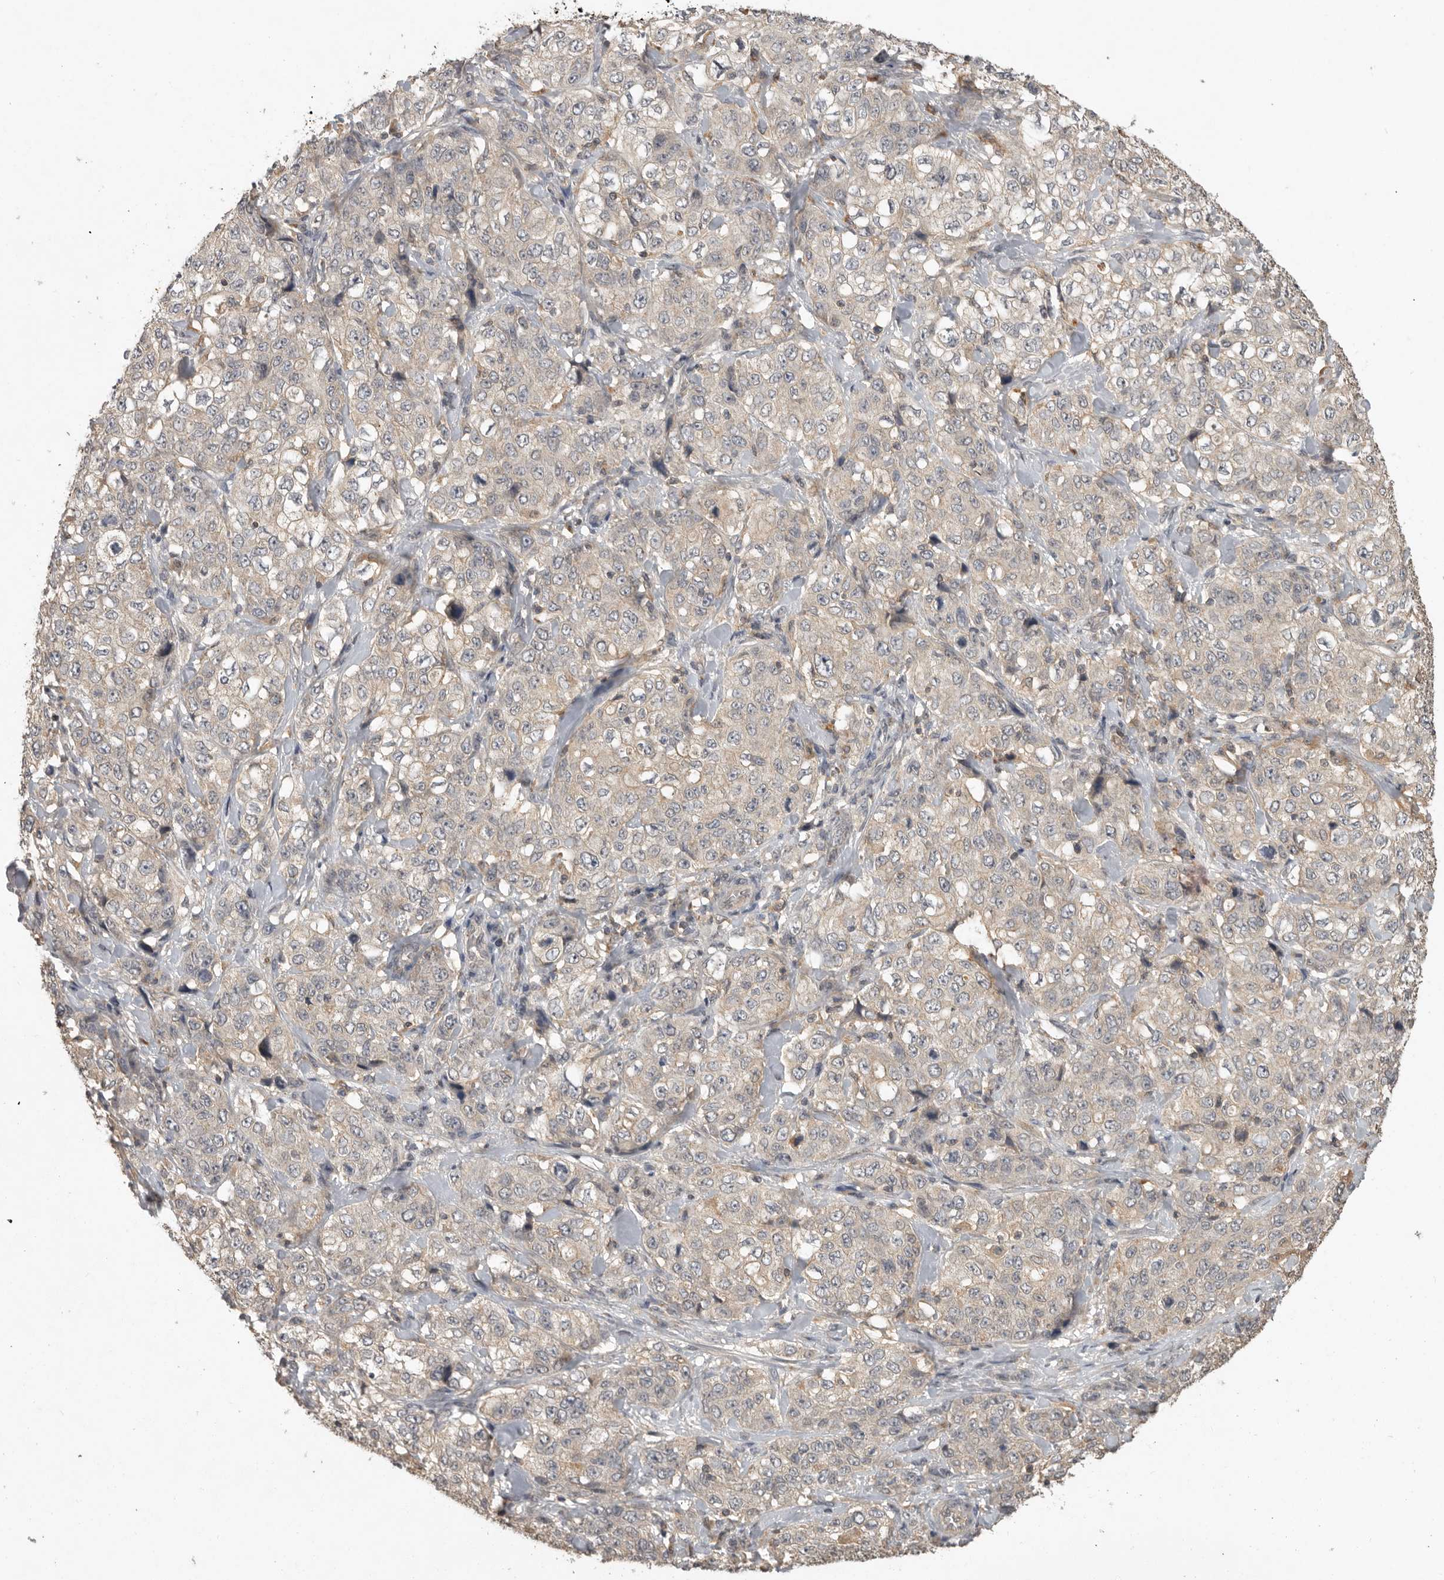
{"staining": {"intensity": "weak", "quantity": "<25%", "location": "cytoplasmic/membranous"}, "tissue": "stomach cancer", "cell_type": "Tumor cells", "image_type": "cancer", "snomed": [{"axis": "morphology", "description": "Adenocarcinoma, NOS"}, {"axis": "topography", "description": "Stomach"}], "caption": "Tumor cells show no significant positivity in stomach adenocarcinoma.", "gene": "ADAMTS4", "patient": {"sex": "male", "age": 48}}